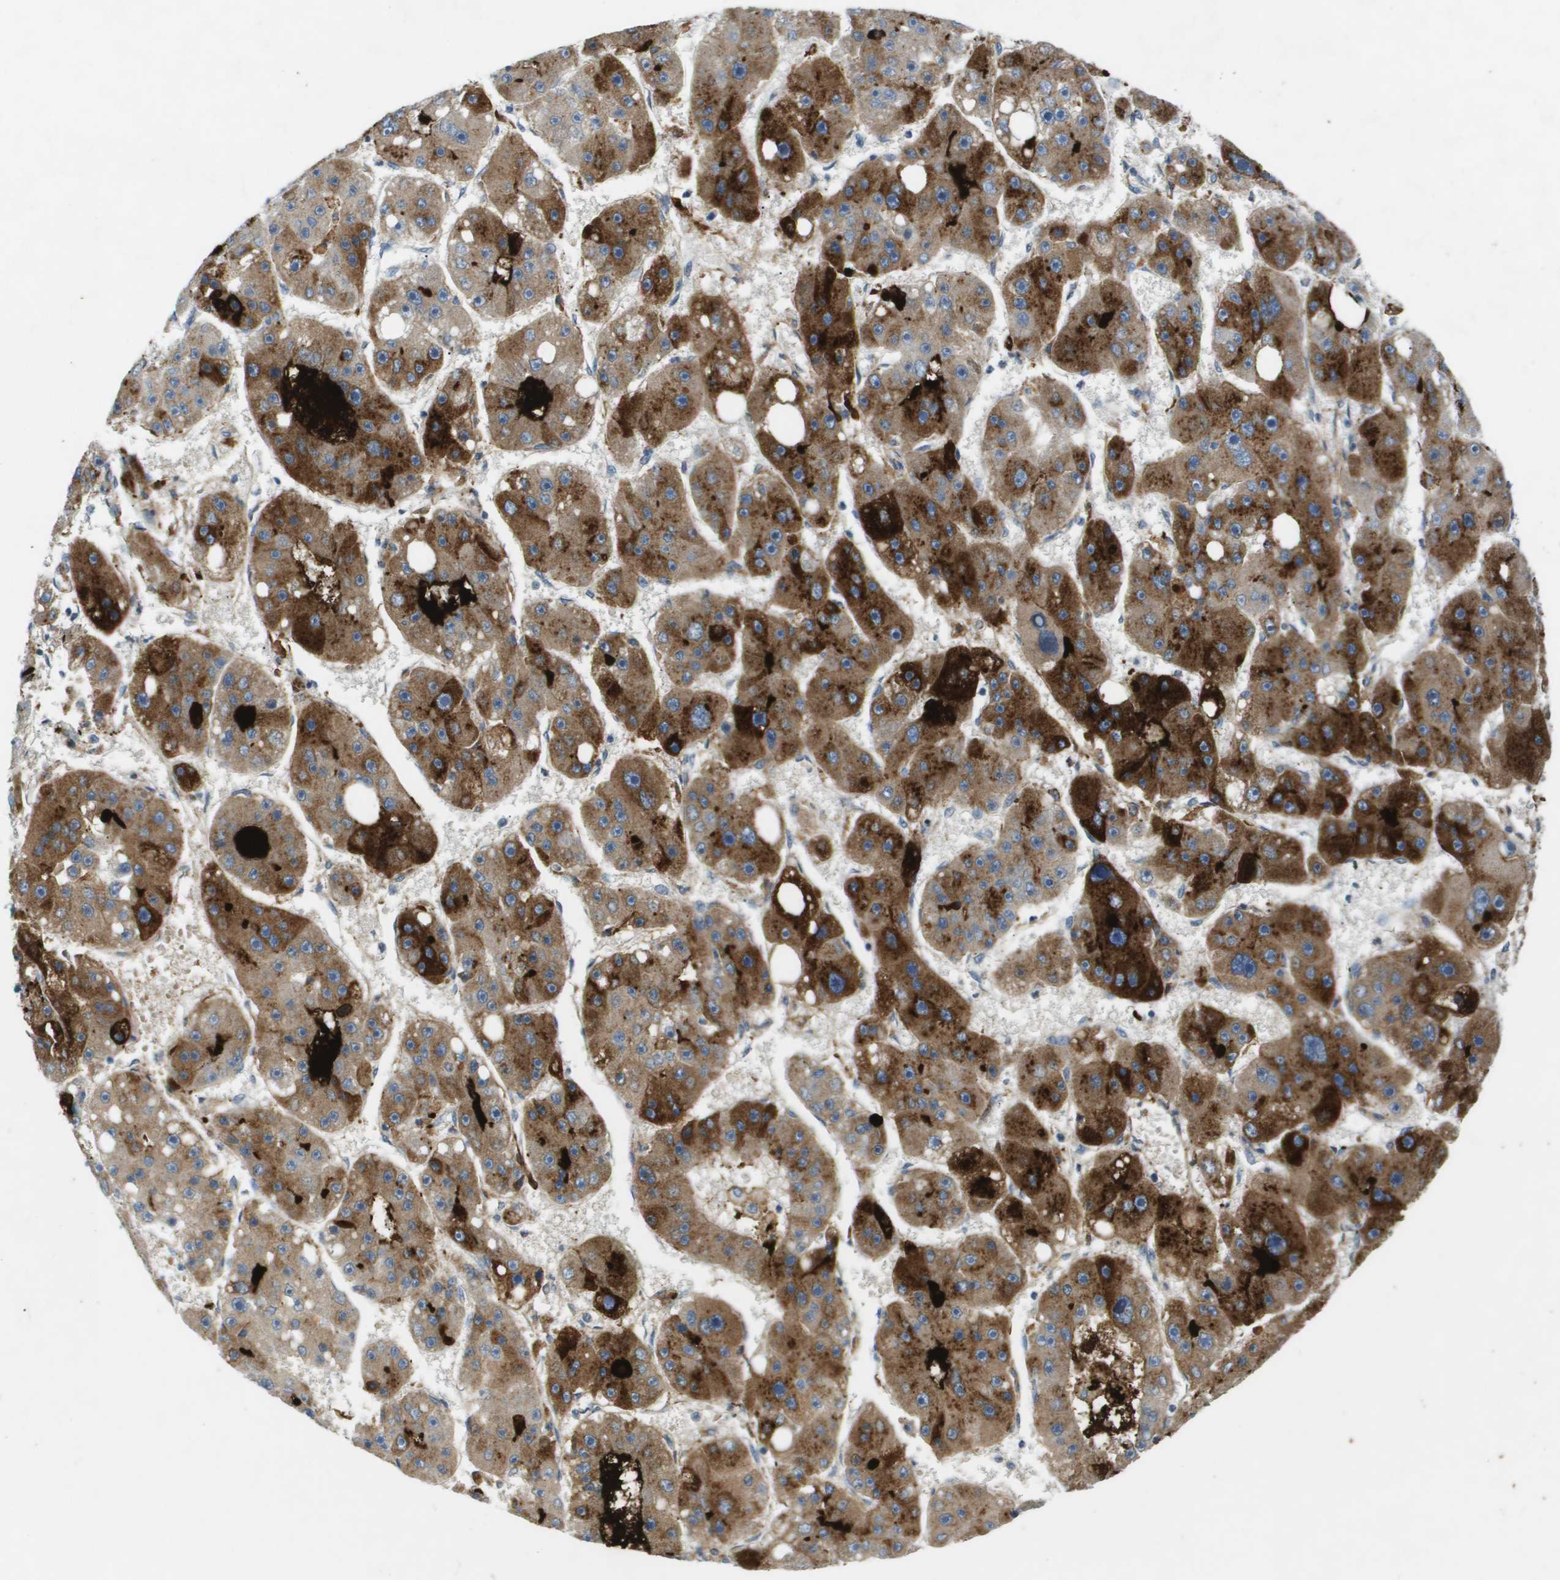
{"staining": {"intensity": "moderate", "quantity": ">75%", "location": "cytoplasmic/membranous"}, "tissue": "liver cancer", "cell_type": "Tumor cells", "image_type": "cancer", "snomed": [{"axis": "morphology", "description": "Carcinoma, Hepatocellular, NOS"}, {"axis": "topography", "description": "Liver"}], "caption": "The micrograph shows a brown stain indicating the presence of a protein in the cytoplasmic/membranous of tumor cells in liver hepatocellular carcinoma. (Brightfield microscopy of DAB IHC at high magnification).", "gene": "VTN", "patient": {"sex": "female", "age": 61}}